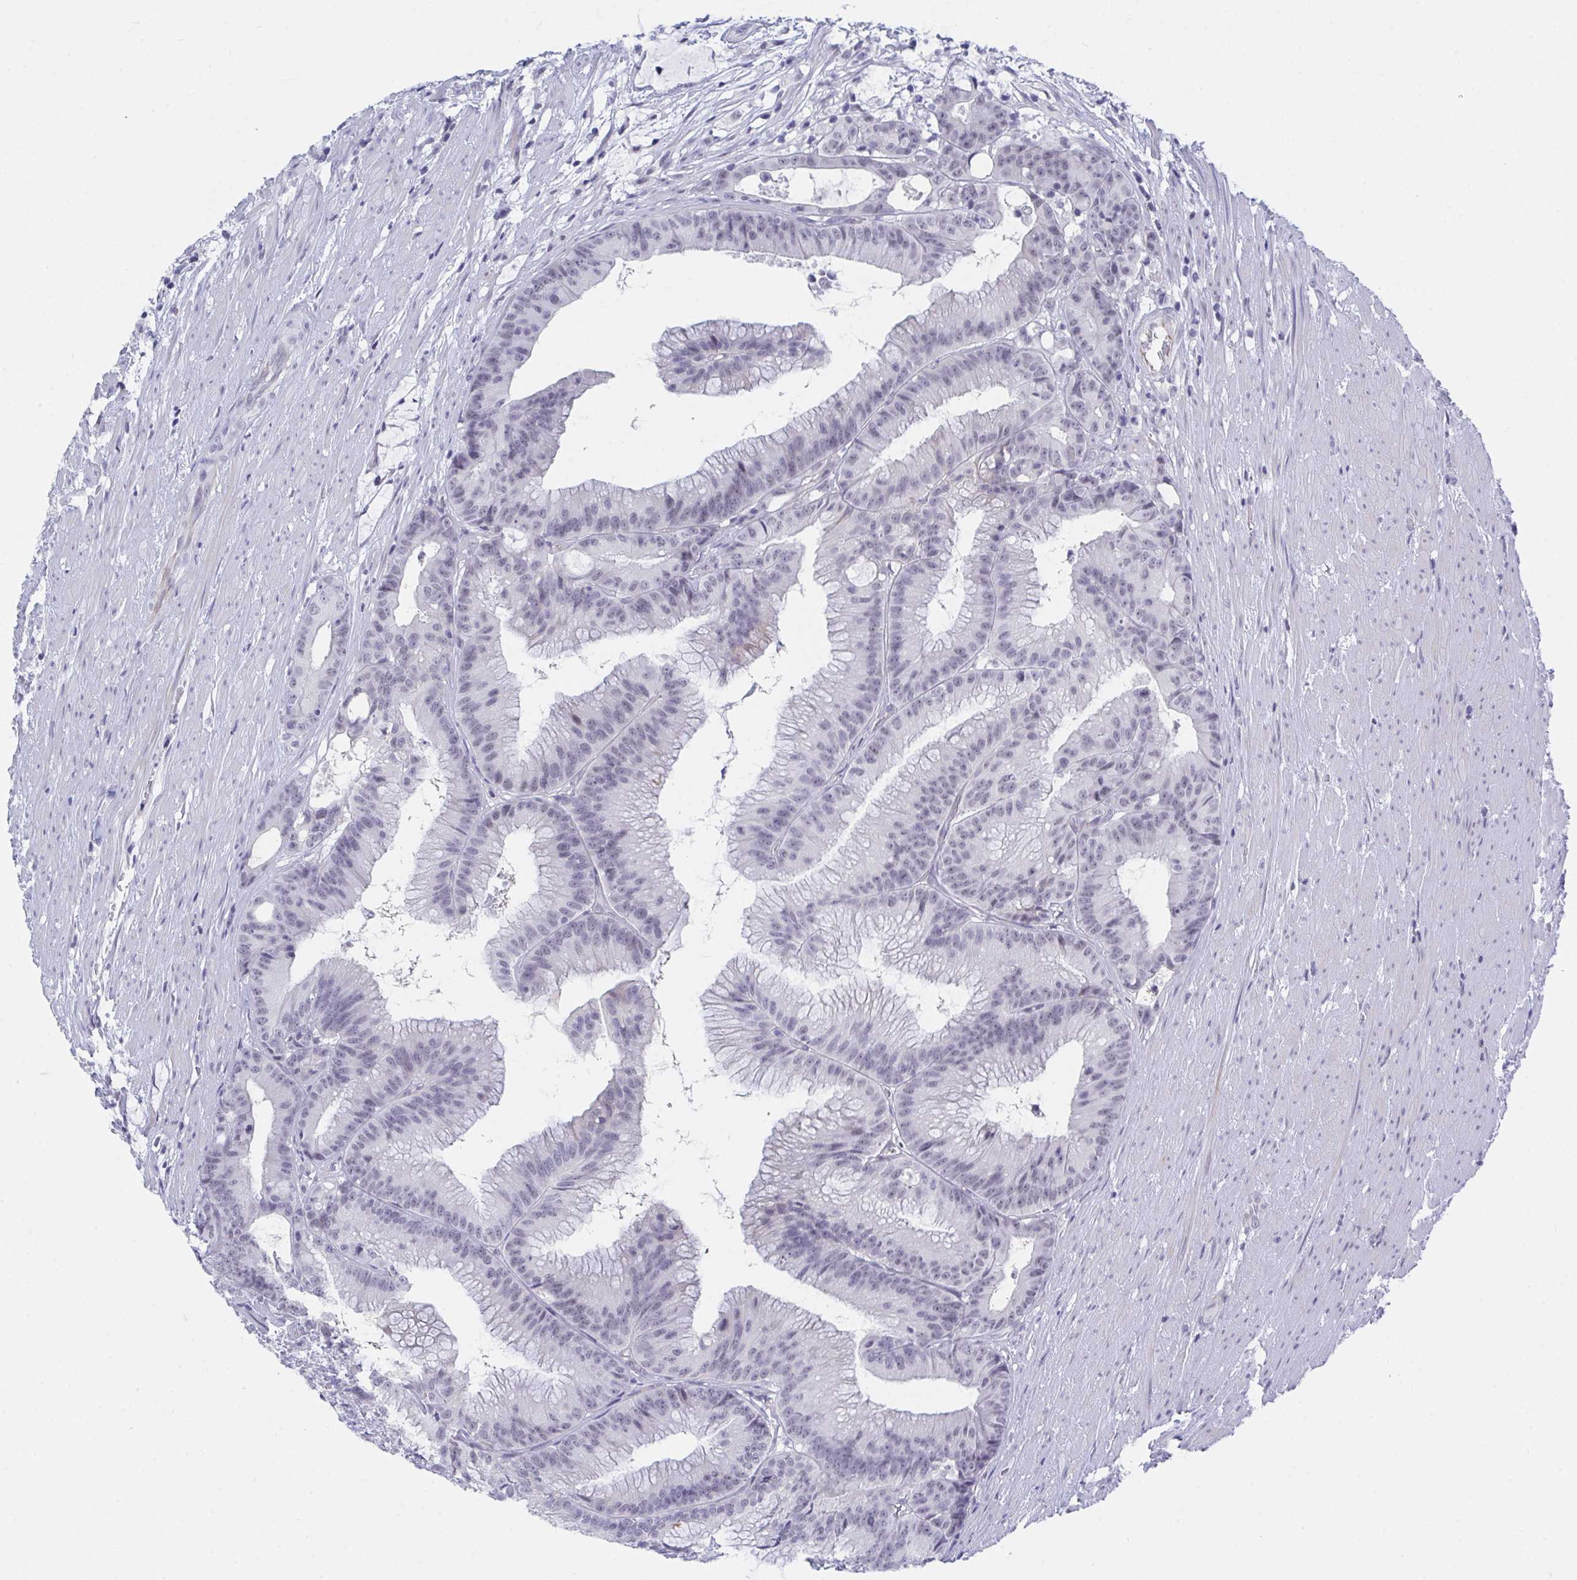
{"staining": {"intensity": "negative", "quantity": "none", "location": "none"}, "tissue": "colorectal cancer", "cell_type": "Tumor cells", "image_type": "cancer", "snomed": [{"axis": "morphology", "description": "Adenocarcinoma, NOS"}, {"axis": "topography", "description": "Colon"}], "caption": "Immunohistochemistry (IHC) photomicrograph of neoplastic tissue: human adenocarcinoma (colorectal) stained with DAB demonstrates no significant protein positivity in tumor cells.", "gene": "DAOA", "patient": {"sex": "female", "age": 78}}